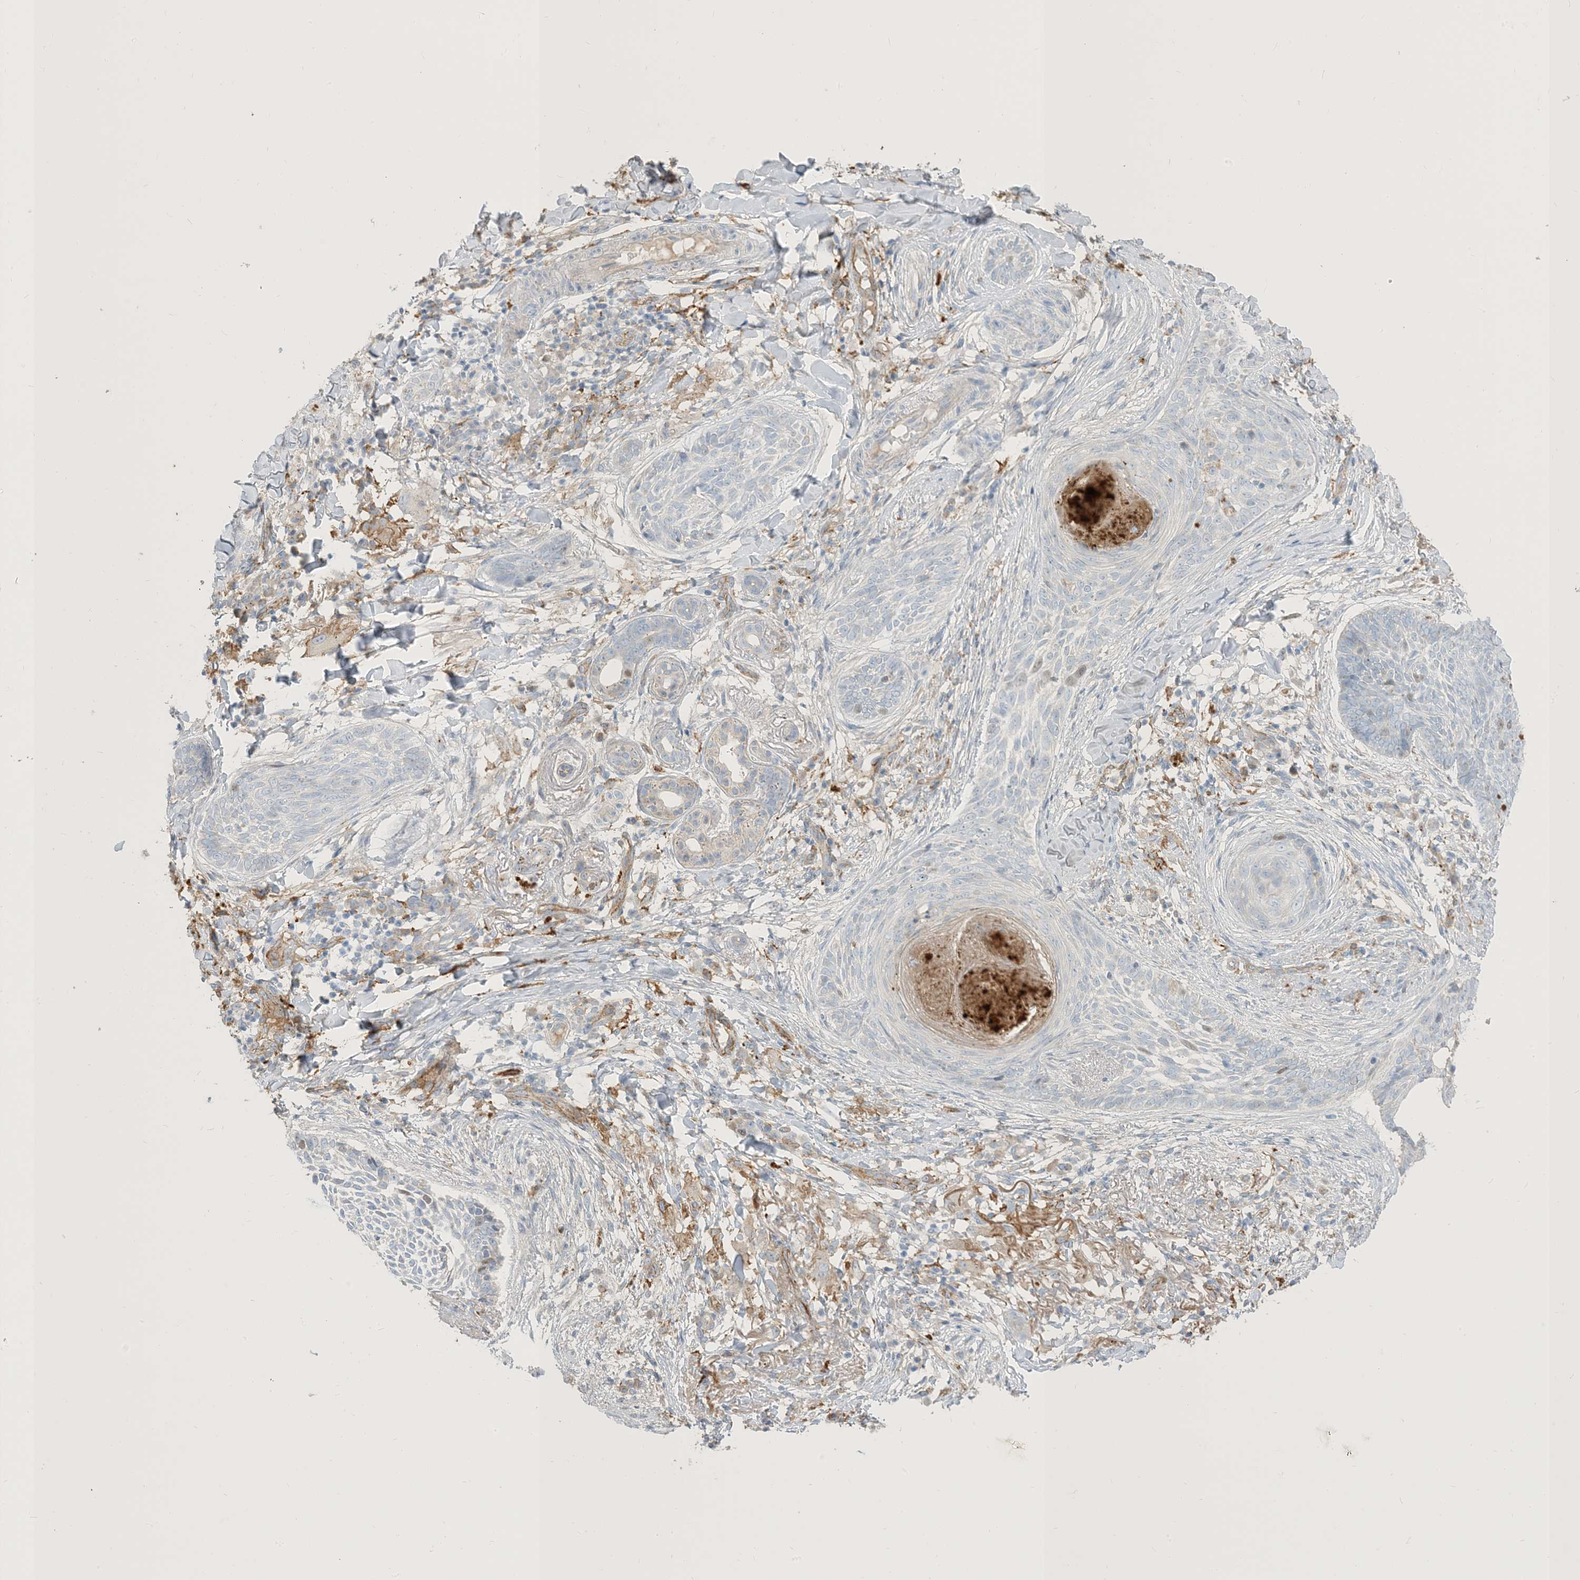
{"staining": {"intensity": "negative", "quantity": "none", "location": "none"}, "tissue": "skin cancer", "cell_type": "Tumor cells", "image_type": "cancer", "snomed": [{"axis": "morphology", "description": "Basal cell carcinoma"}, {"axis": "topography", "description": "Skin"}], "caption": "Skin basal cell carcinoma was stained to show a protein in brown. There is no significant staining in tumor cells.", "gene": "PEAR1", "patient": {"sex": "male", "age": 85}}